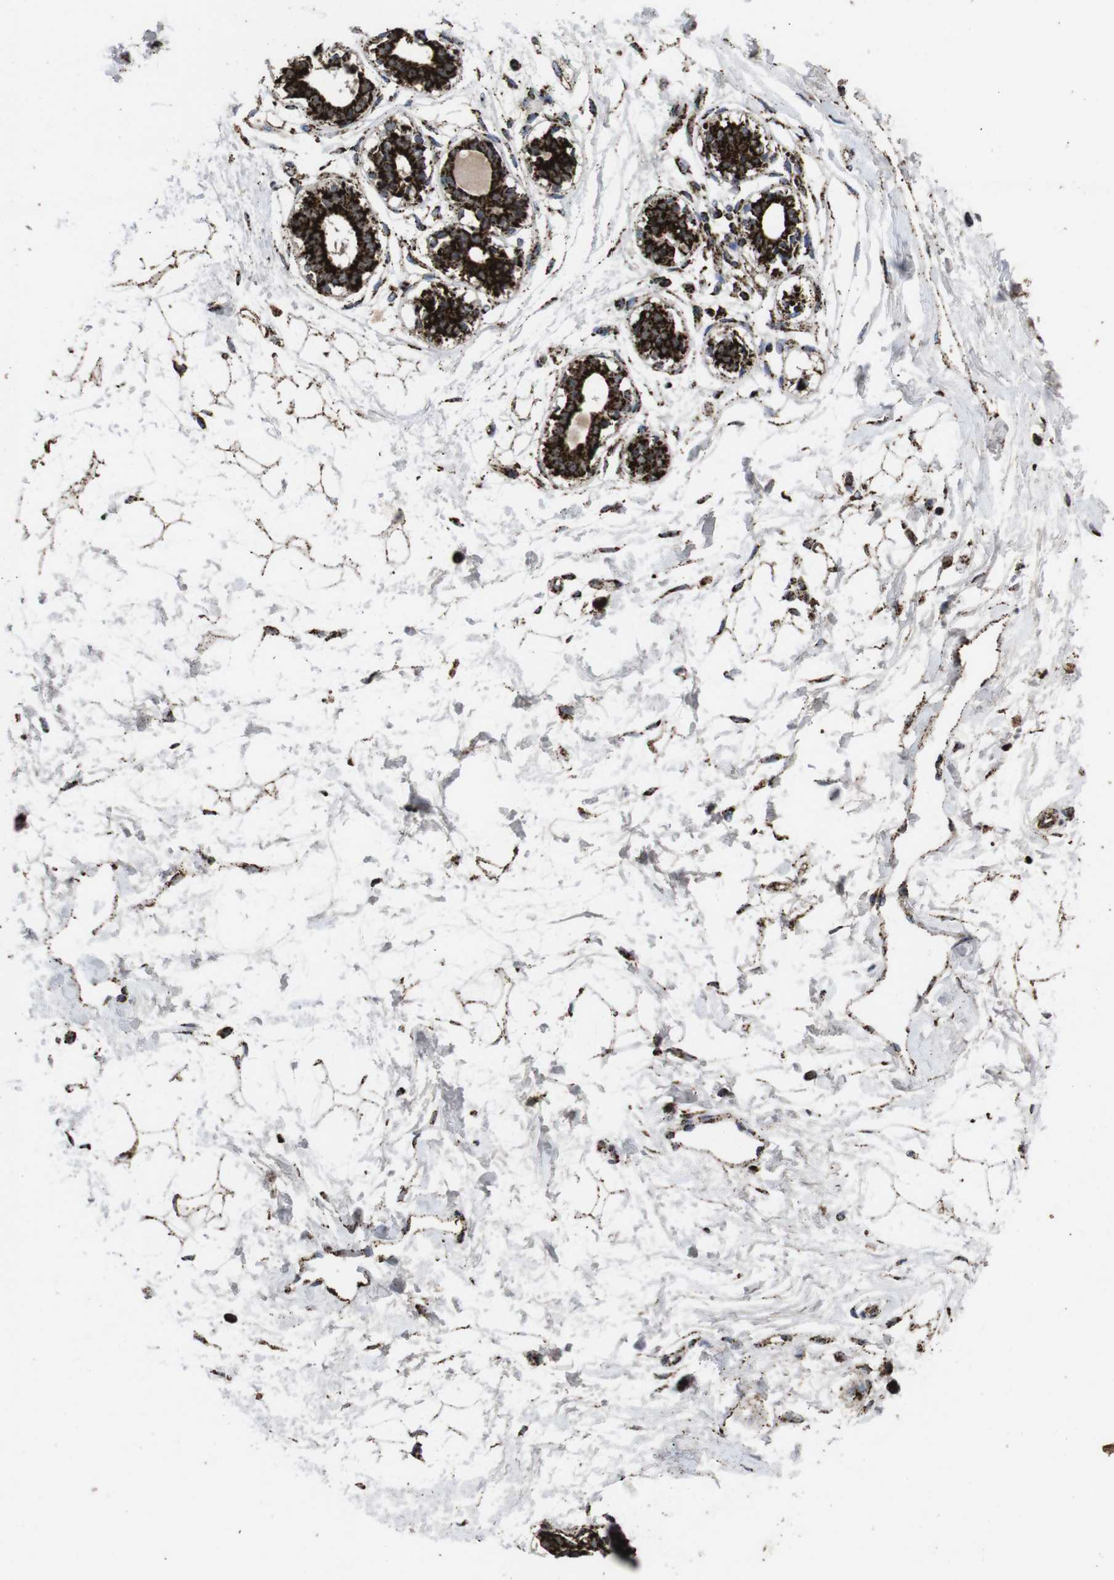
{"staining": {"intensity": "strong", "quantity": ">75%", "location": "cytoplasmic/membranous"}, "tissue": "breast", "cell_type": "Adipocytes", "image_type": "normal", "snomed": [{"axis": "morphology", "description": "Normal tissue, NOS"}, {"axis": "topography", "description": "Breast"}], "caption": "Breast stained for a protein (brown) shows strong cytoplasmic/membranous positive staining in about >75% of adipocytes.", "gene": "ATP5F1A", "patient": {"sex": "female", "age": 45}}